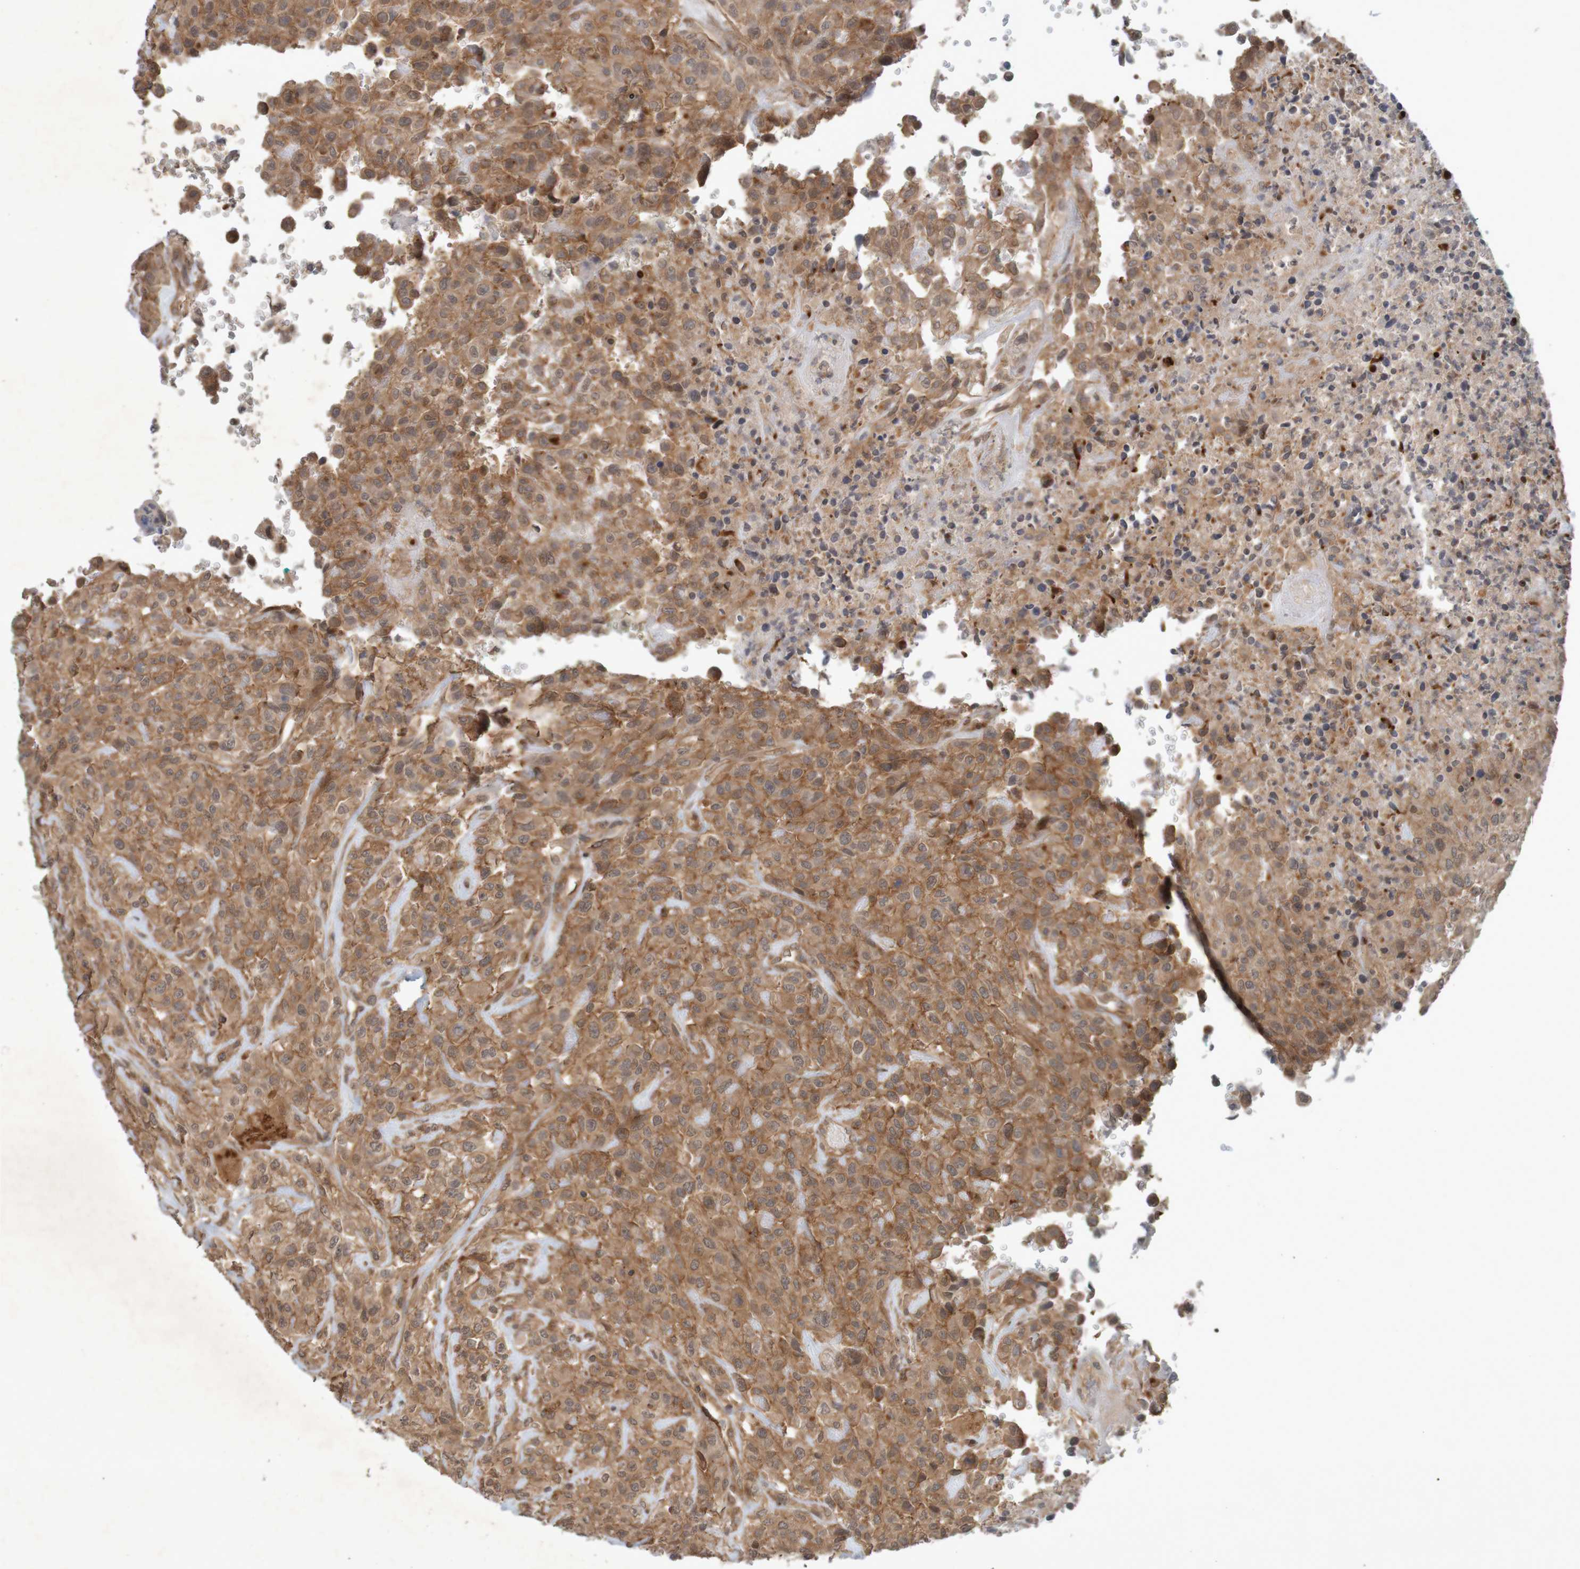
{"staining": {"intensity": "moderate", "quantity": ">75%", "location": "cytoplasmic/membranous"}, "tissue": "urothelial cancer", "cell_type": "Tumor cells", "image_type": "cancer", "snomed": [{"axis": "morphology", "description": "Urothelial carcinoma, High grade"}, {"axis": "topography", "description": "Urinary bladder"}], "caption": "Immunohistochemical staining of high-grade urothelial carcinoma shows medium levels of moderate cytoplasmic/membranous staining in about >75% of tumor cells.", "gene": "ARHGEF11", "patient": {"sex": "male", "age": 46}}